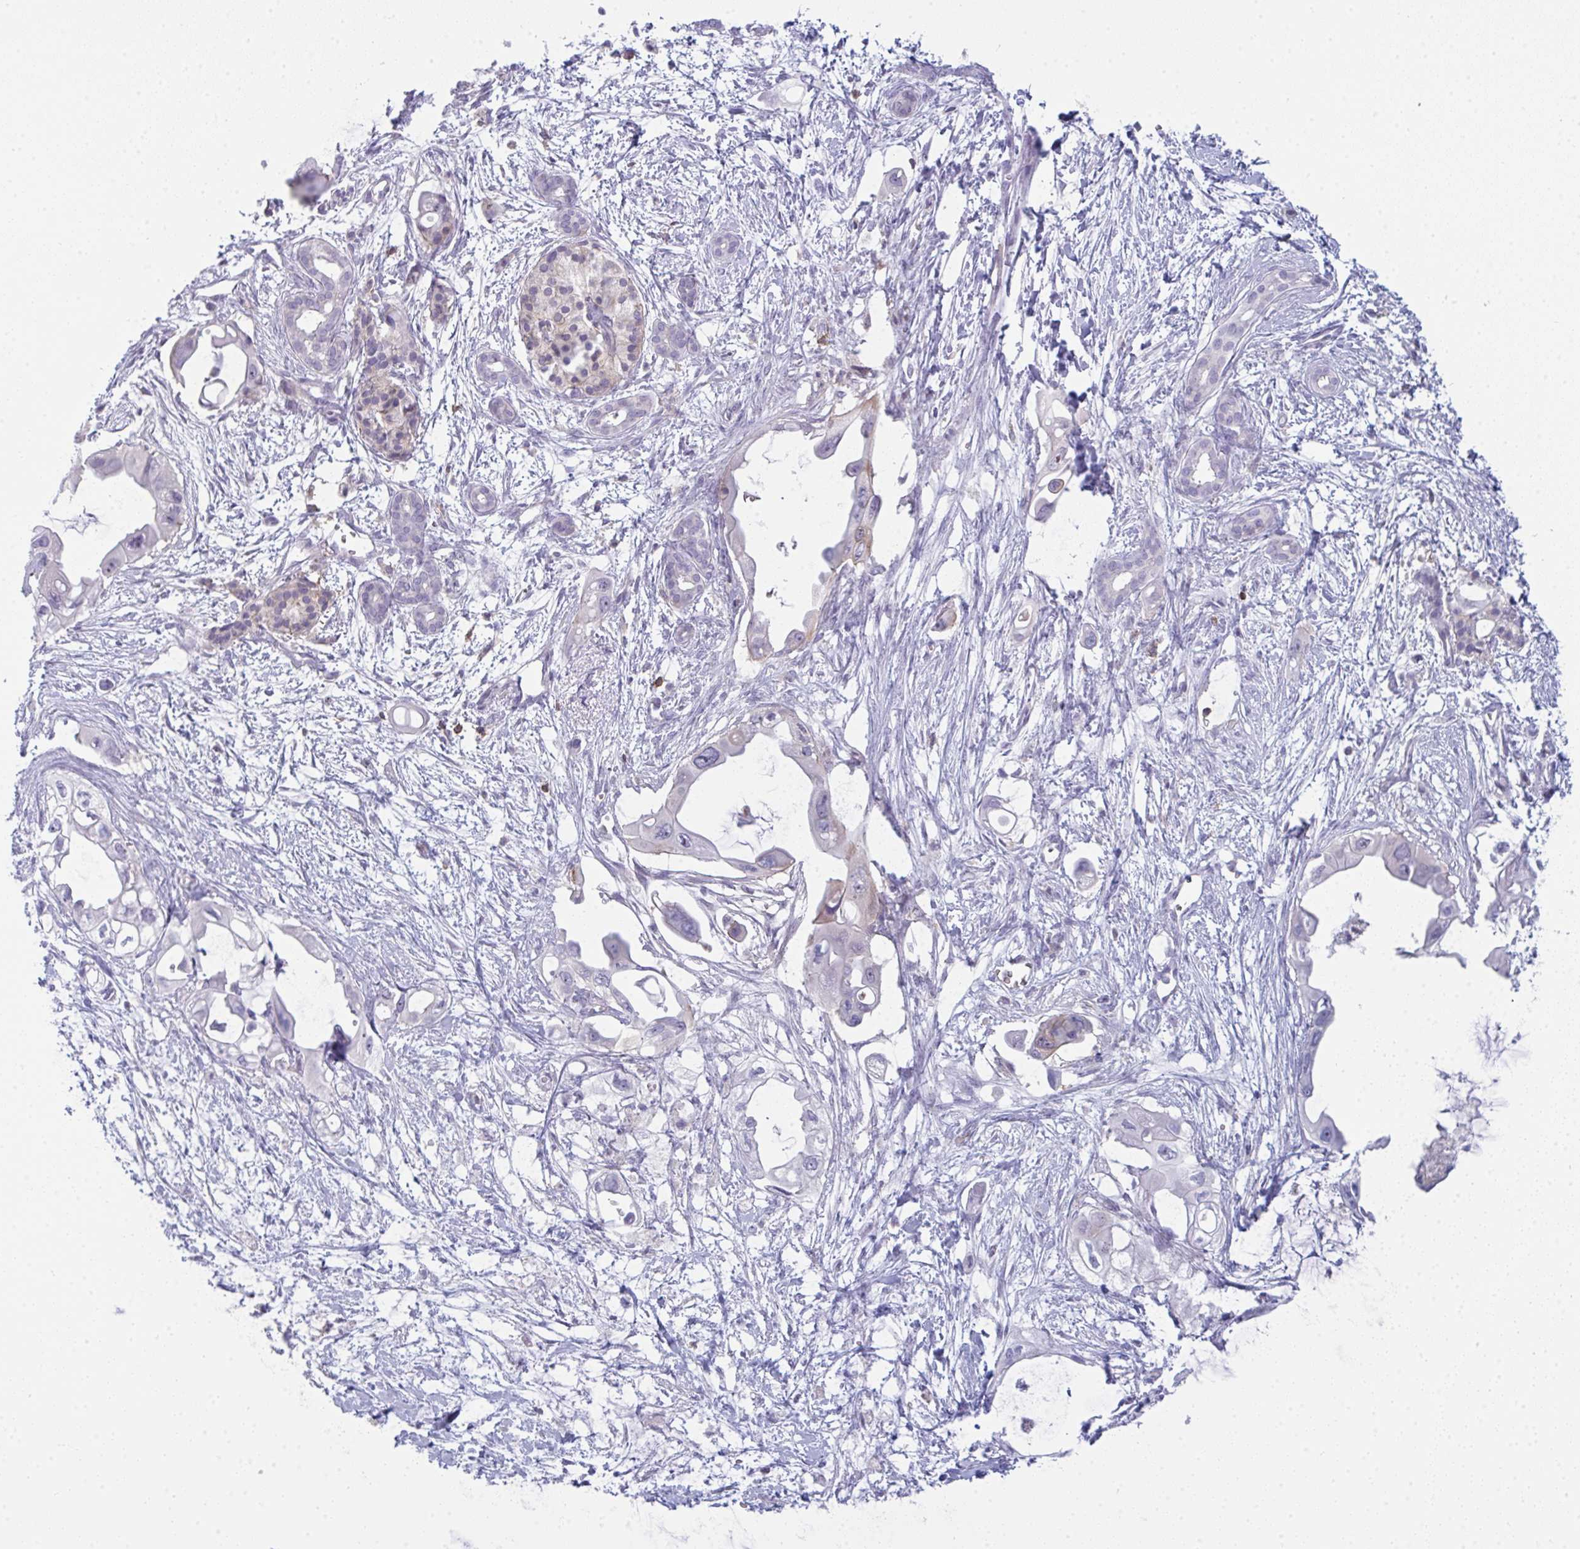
{"staining": {"intensity": "weak", "quantity": "<25%", "location": "cytoplasmic/membranous"}, "tissue": "pancreatic cancer", "cell_type": "Tumor cells", "image_type": "cancer", "snomed": [{"axis": "morphology", "description": "Adenocarcinoma, NOS"}, {"axis": "topography", "description": "Pancreas"}], "caption": "Tumor cells are negative for brown protein staining in pancreatic cancer (adenocarcinoma).", "gene": "CD80", "patient": {"sex": "male", "age": 61}}